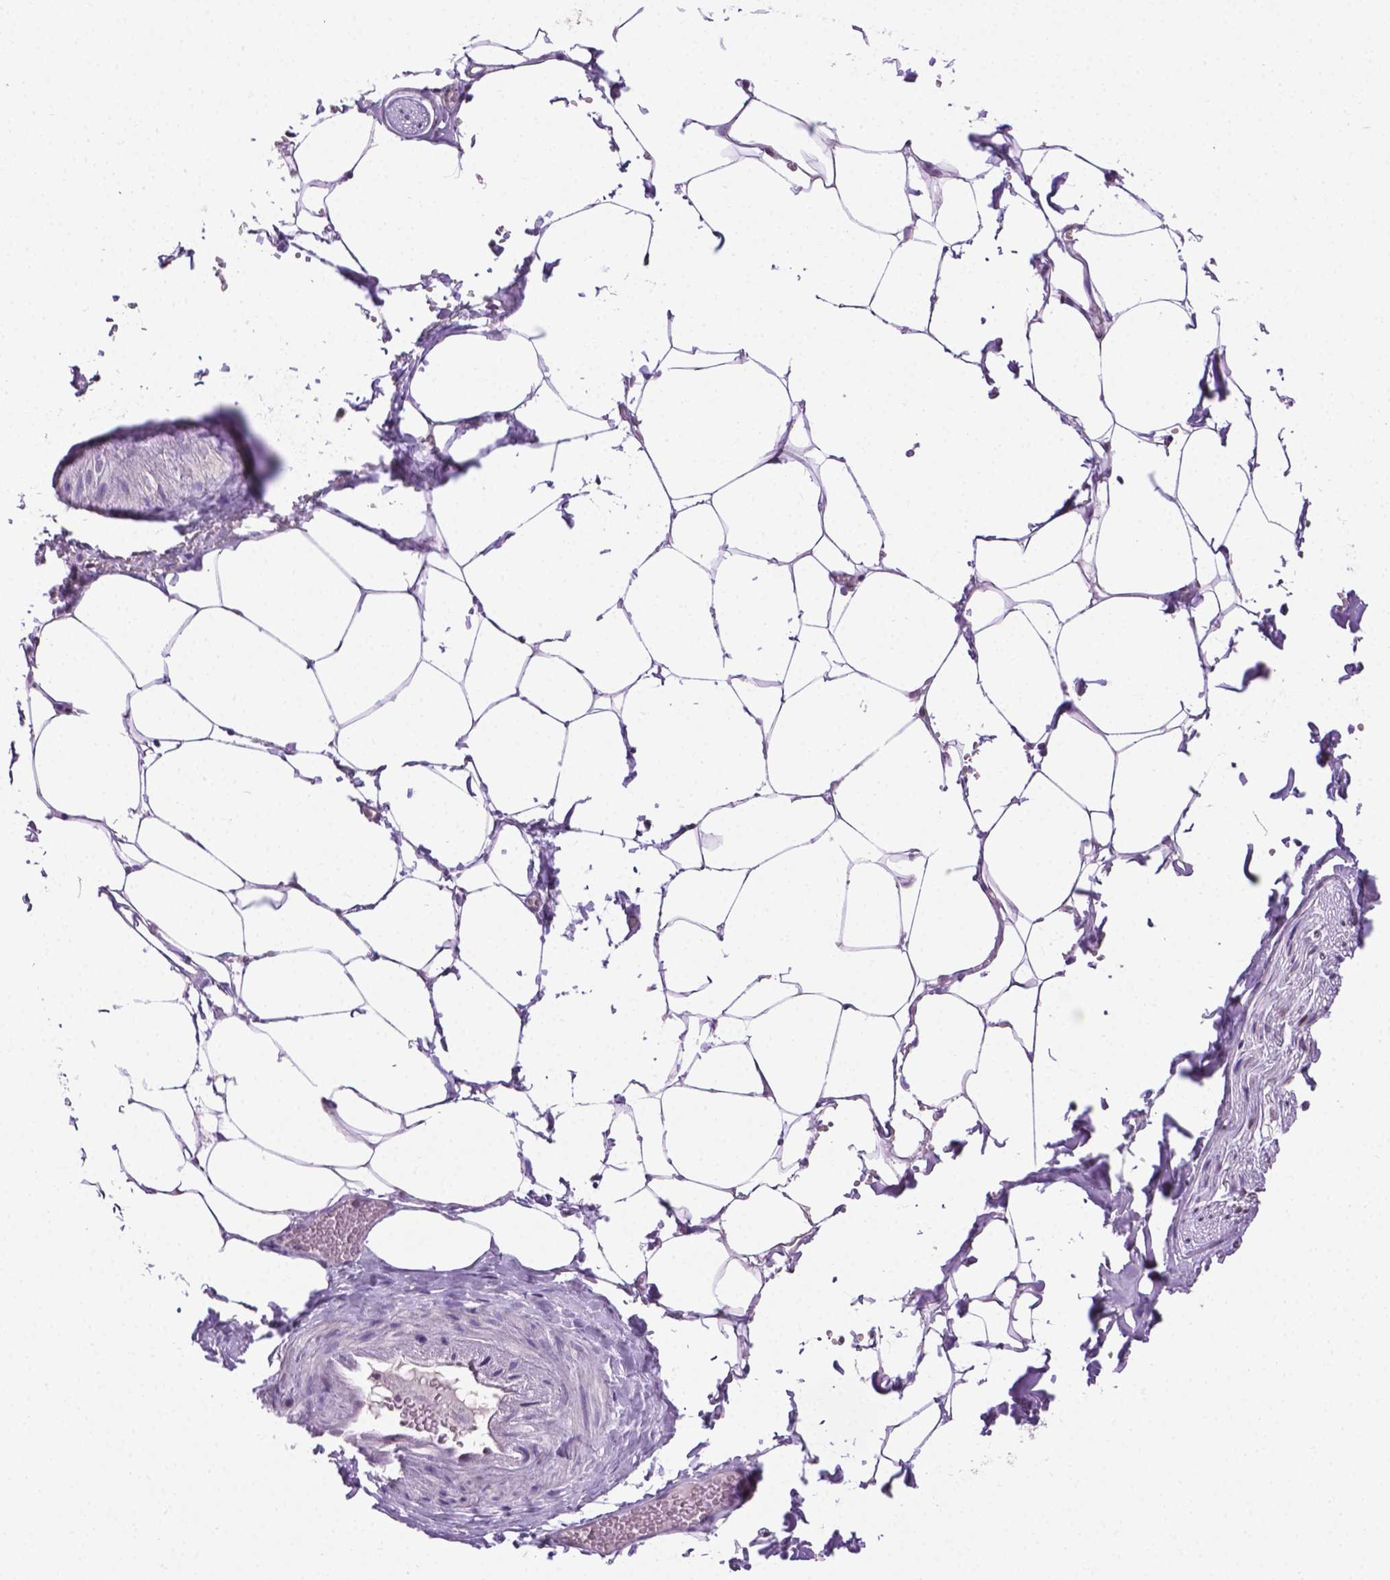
{"staining": {"intensity": "weak", "quantity": "<25%", "location": "nuclear"}, "tissue": "adipose tissue", "cell_type": "Adipocytes", "image_type": "normal", "snomed": [{"axis": "morphology", "description": "Normal tissue, NOS"}, {"axis": "topography", "description": "Prostate"}, {"axis": "topography", "description": "Peripheral nerve tissue"}], "caption": "Unremarkable adipose tissue was stained to show a protein in brown. There is no significant staining in adipocytes. (Brightfield microscopy of DAB (3,3'-diaminobenzidine) immunohistochemistry (IHC) at high magnification).", "gene": "ABI2", "patient": {"sex": "male", "age": 55}}